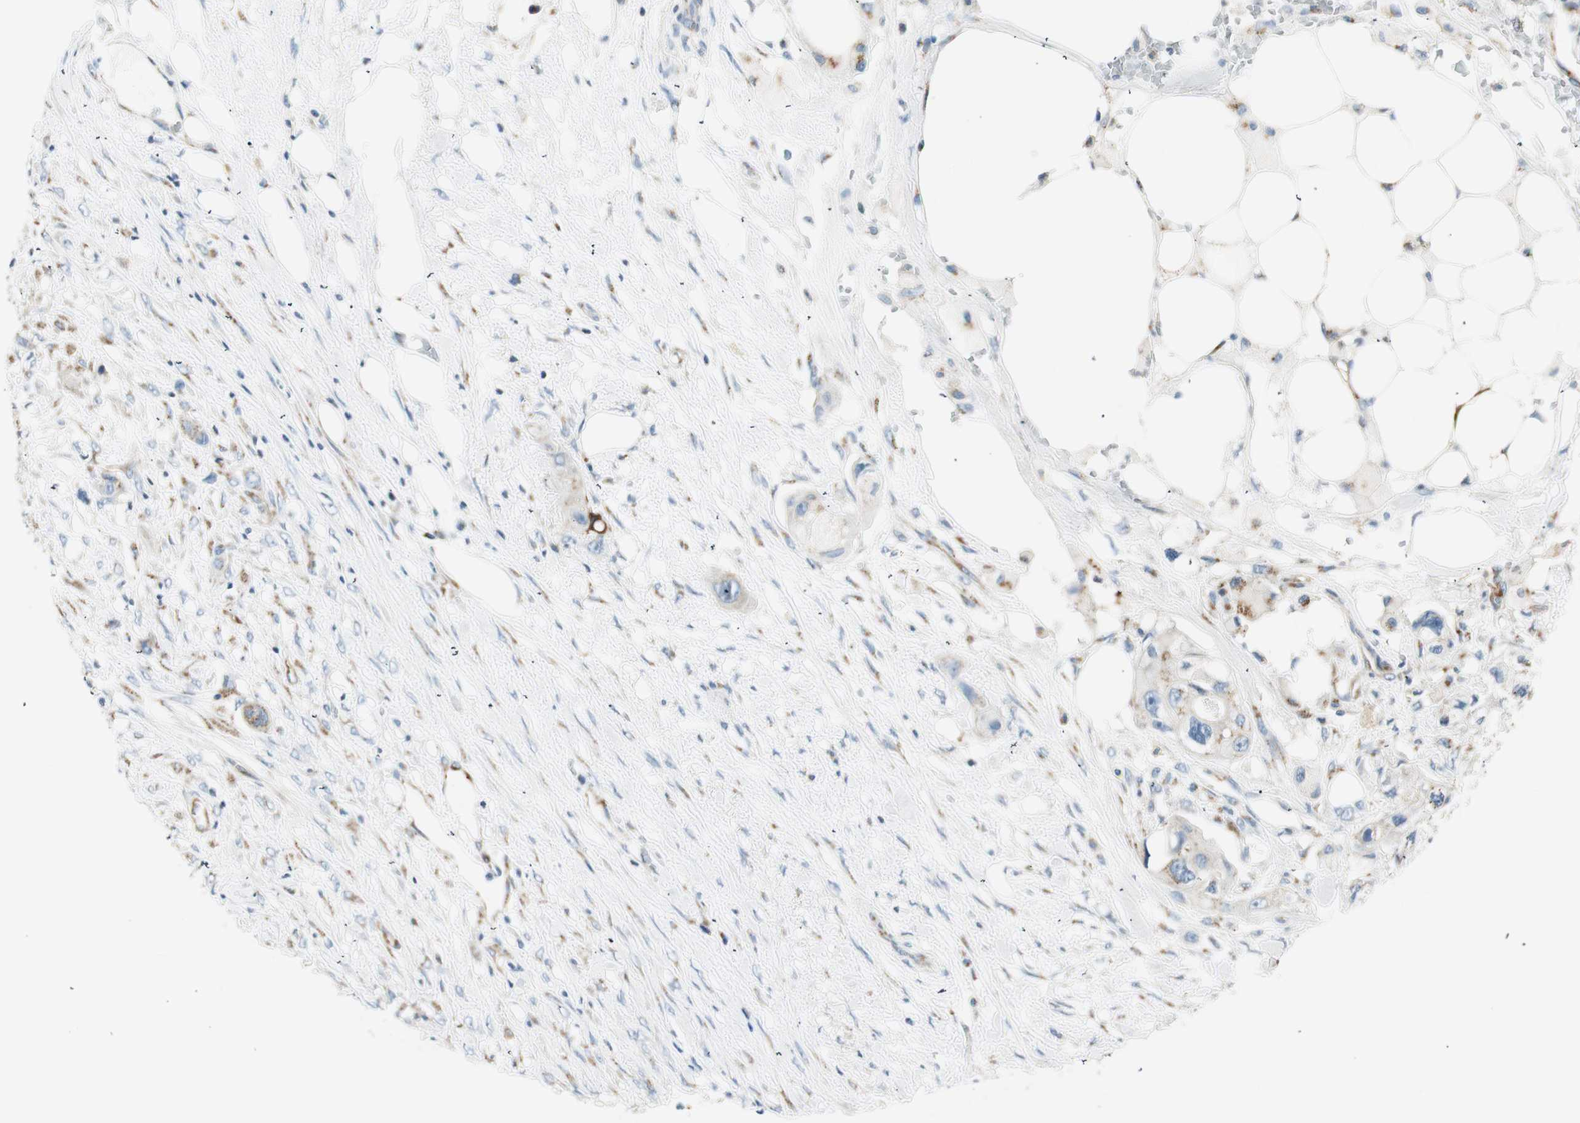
{"staining": {"intensity": "moderate", "quantity": "<25%", "location": "cytoplasmic/membranous"}, "tissue": "colorectal cancer", "cell_type": "Tumor cells", "image_type": "cancer", "snomed": [{"axis": "morphology", "description": "Adenocarcinoma, NOS"}, {"axis": "topography", "description": "Colon"}], "caption": "Immunohistochemical staining of human colorectal cancer shows low levels of moderate cytoplasmic/membranous positivity in about <25% of tumor cells.", "gene": "TMF1", "patient": {"sex": "female", "age": 57}}